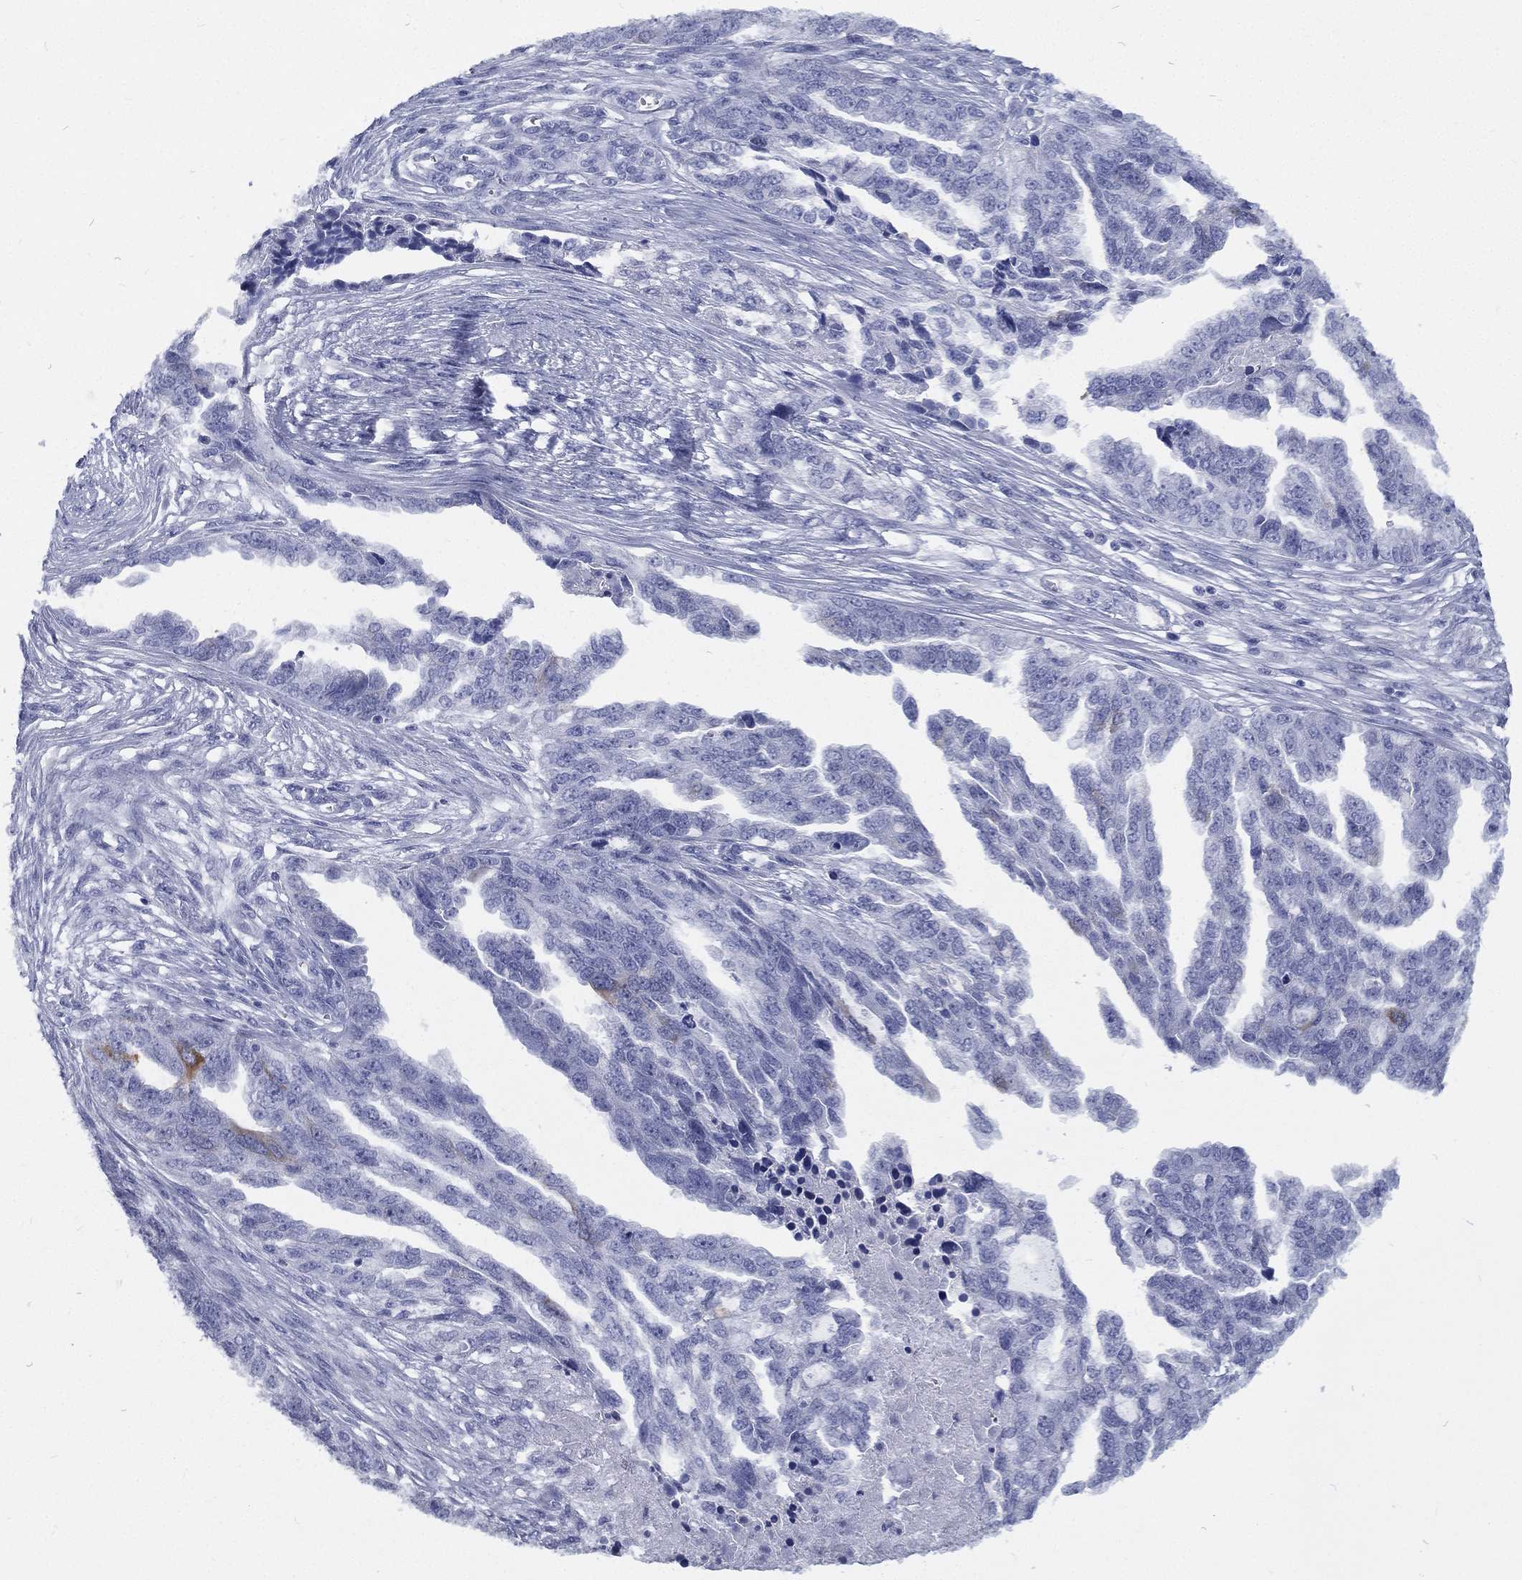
{"staining": {"intensity": "moderate", "quantity": "<25%", "location": "cytoplasmic/membranous"}, "tissue": "ovarian cancer", "cell_type": "Tumor cells", "image_type": "cancer", "snomed": [{"axis": "morphology", "description": "Cystadenocarcinoma, serous, NOS"}, {"axis": "topography", "description": "Ovary"}], "caption": "Ovarian cancer tissue shows moderate cytoplasmic/membranous positivity in about <25% of tumor cells, visualized by immunohistochemistry. Ihc stains the protein of interest in brown and the nuclei are stained blue.", "gene": "RSPH4A", "patient": {"sex": "female", "age": 51}}